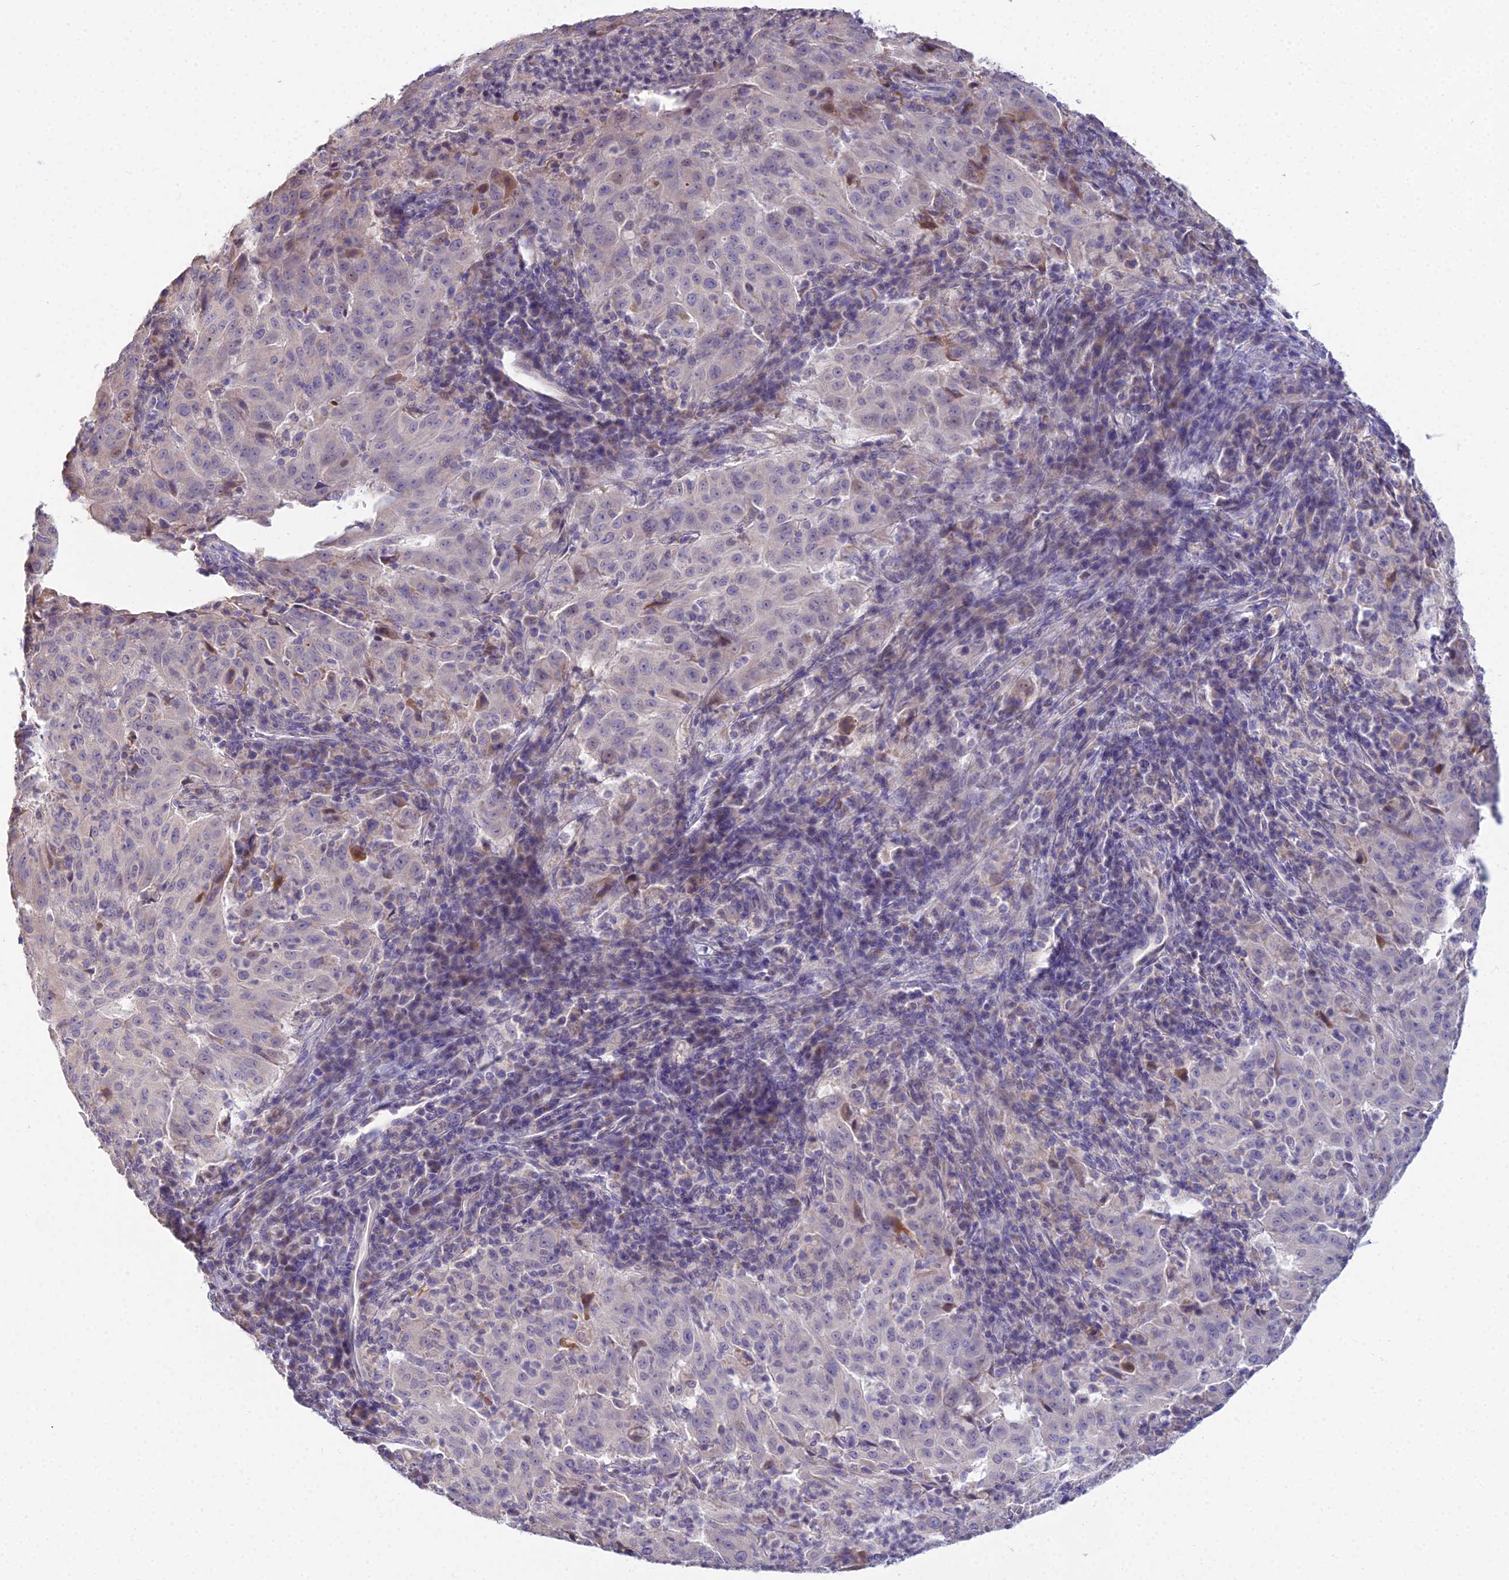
{"staining": {"intensity": "negative", "quantity": "none", "location": "none"}, "tissue": "pancreatic cancer", "cell_type": "Tumor cells", "image_type": "cancer", "snomed": [{"axis": "morphology", "description": "Adenocarcinoma, NOS"}, {"axis": "topography", "description": "Pancreas"}], "caption": "Immunohistochemistry micrograph of neoplastic tissue: pancreatic cancer stained with DAB (3,3'-diaminobenzidine) exhibits no significant protein expression in tumor cells.", "gene": "CFAP206", "patient": {"sex": "male", "age": 63}}